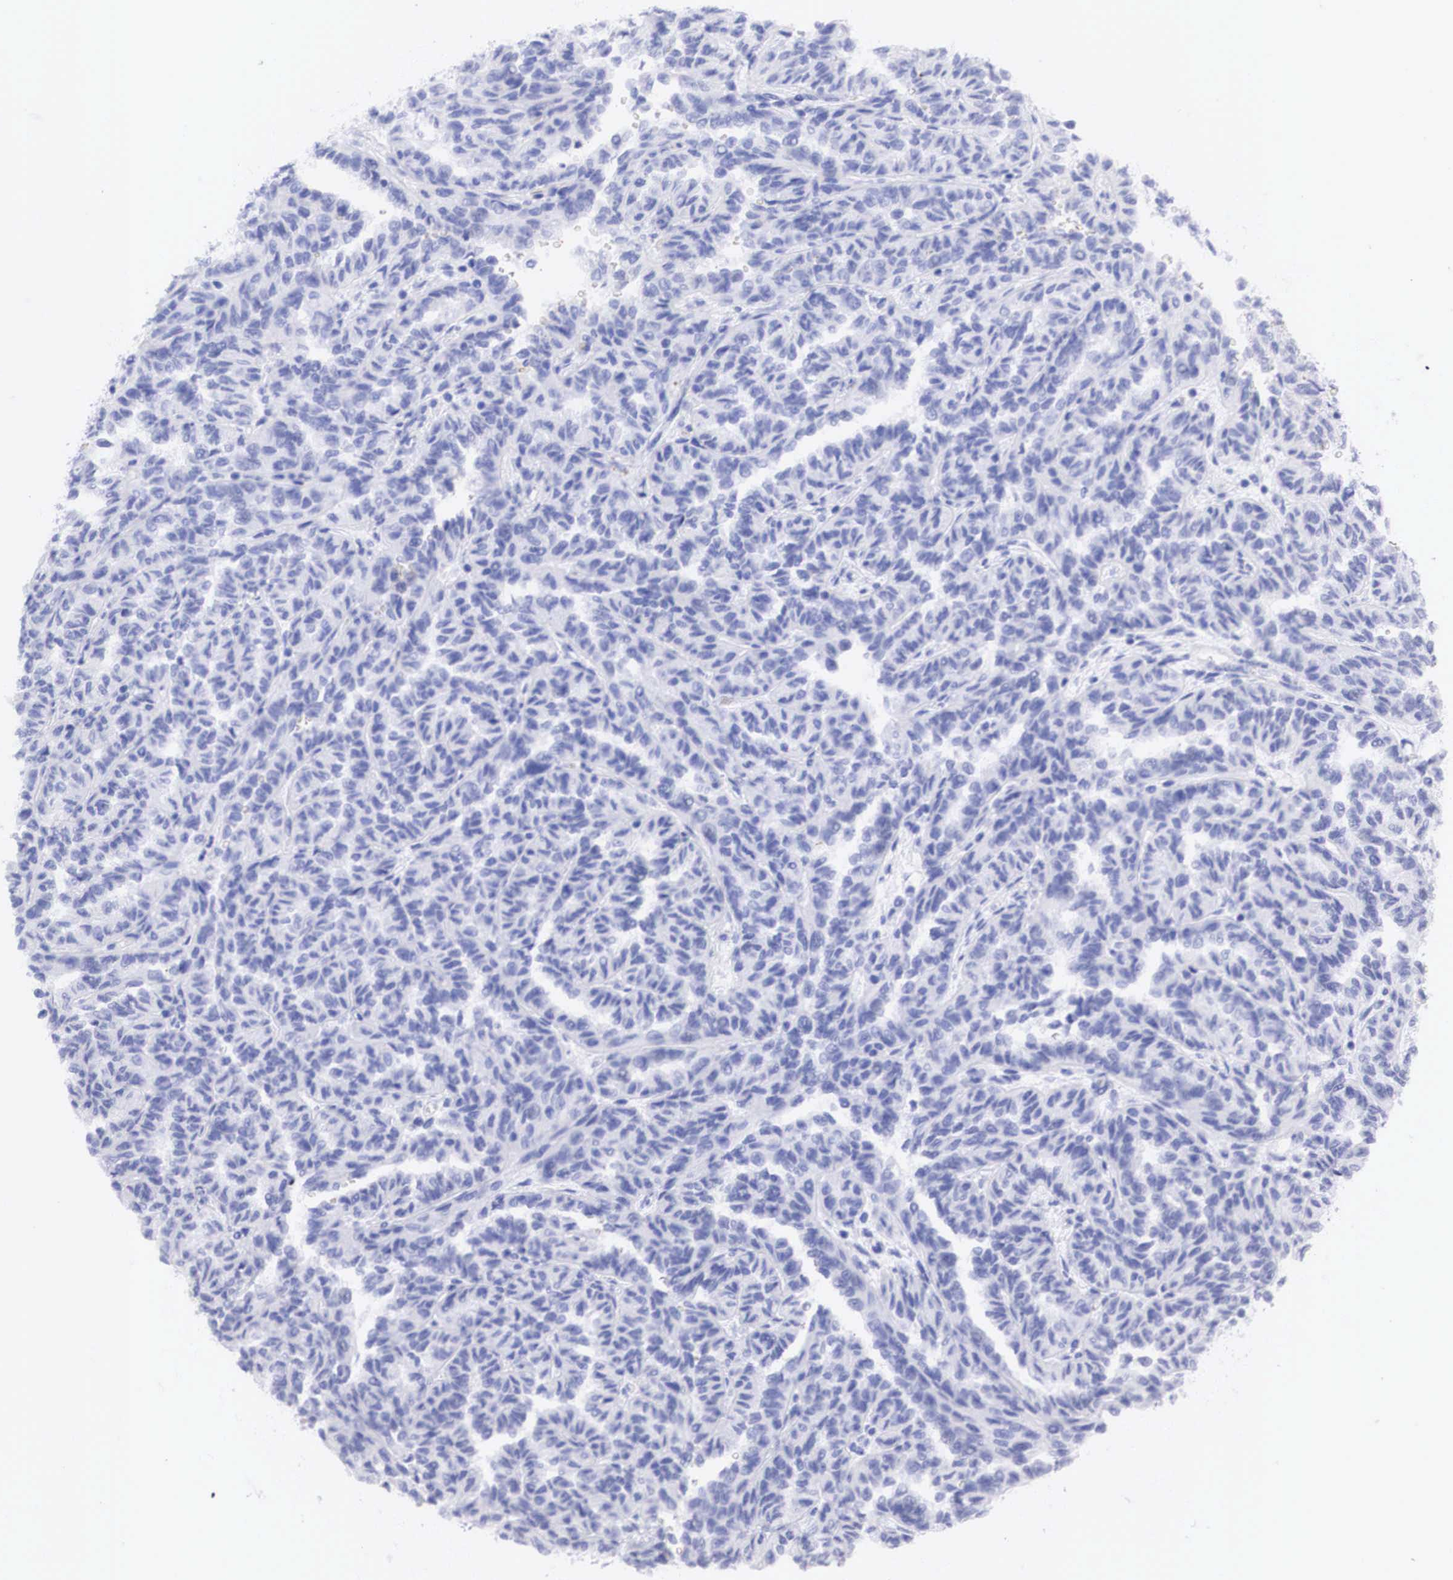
{"staining": {"intensity": "negative", "quantity": "none", "location": "none"}, "tissue": "renal cancer", "cell_type": "Tumor cells", "image_type": "cancer", "snomed": [{"axis": "morphology", "description": "Inflammation, NOS"}, {"axis": "morphology", "description": "Adenocarcinoma, NOS"}, {"axis": "topography", "description": "Kidney"}], "caption": "This is an immunohistochemistry (IHC) image of human renal cancer (adenocarcinoma). There is no expression in tumor cells.", "gene": "TYR", "patient": {"sex": "male", "age": 68}}